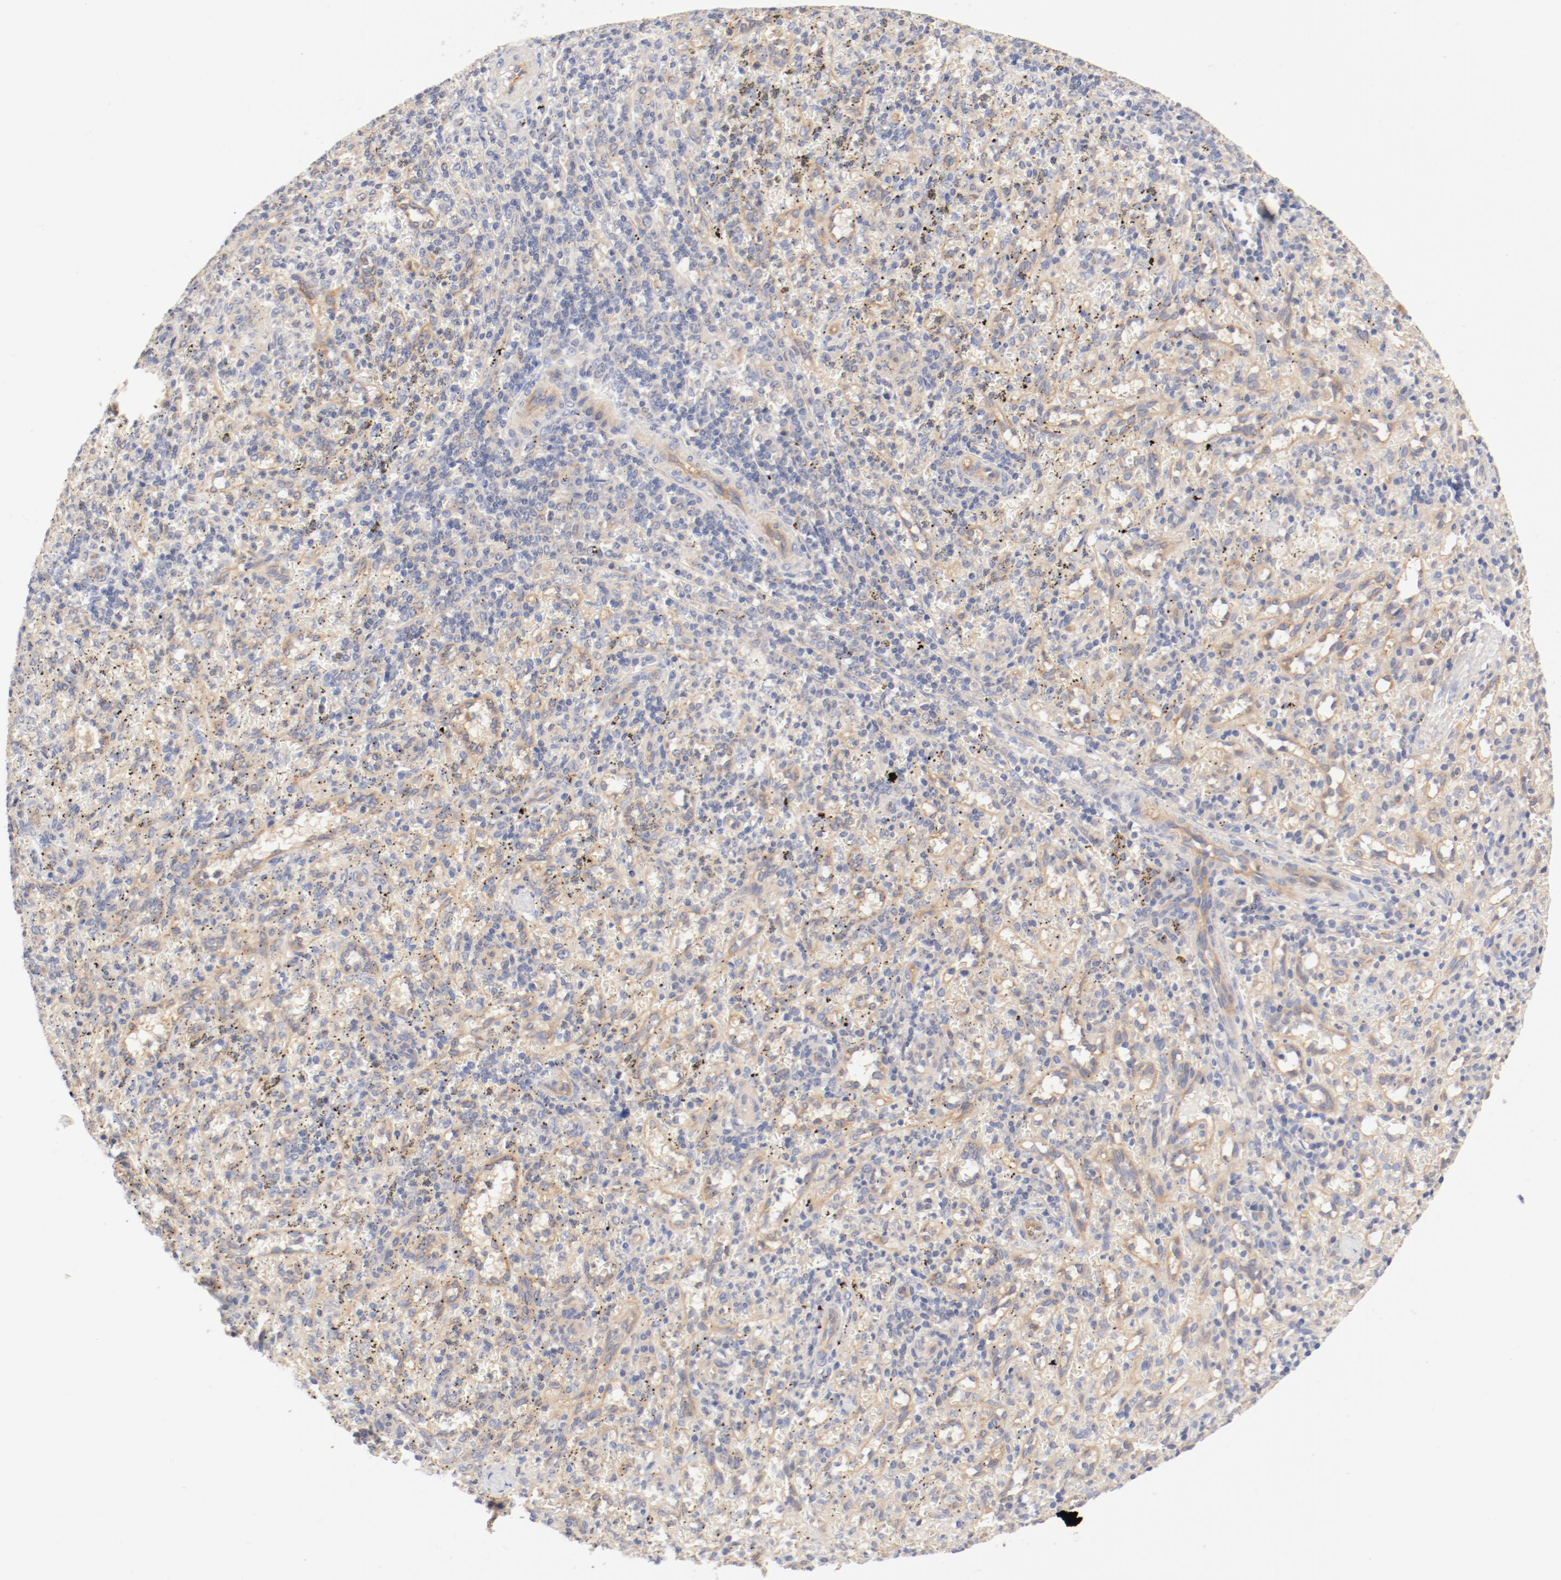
{"staining": {"intensity": "weak", "quantity": "25%-75%", "location": "cytoplasmic/membranous"}, "tissue": "spleen", "cell_type": "Cells in red pulp", "image_type": "normal", "snomed": [{"axis": "morphology", "description": "Normal tissue, NOS"}, {"axis": "topography", "description": "Spleen"}], "caption": "A photomicrograph of human spleen stained for a protein displays weak cytoplasmic/membranous brown staining in cells in red pulp. Immunohistochemistry stains the protein of interest in brown and the nuclei are stained blue.", "gene": "DYNC1H1", "patient": {"sex": "female", "age": 10}}